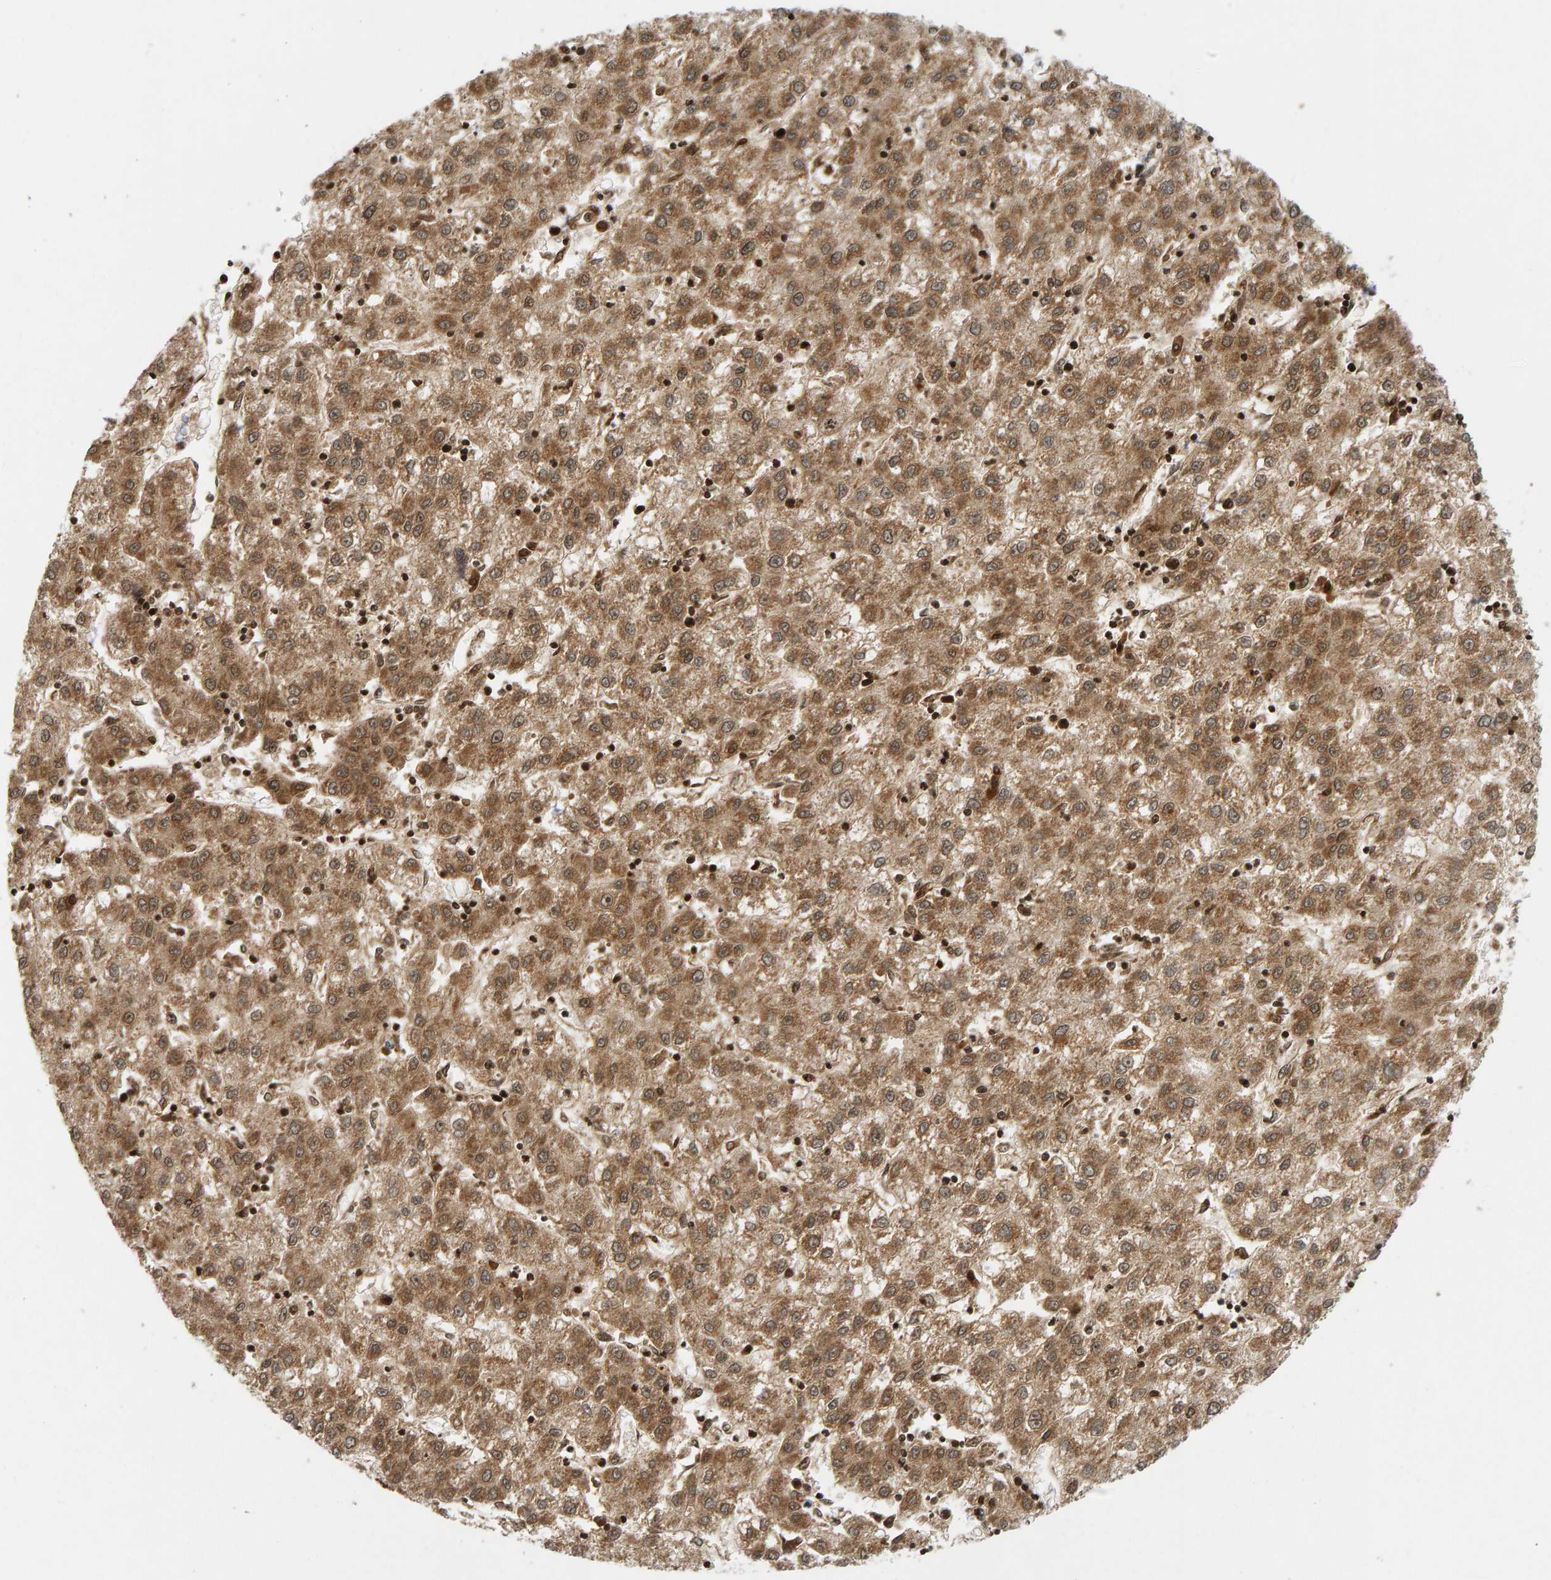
{"staining": {"intensity": "moderate", "quantity": ">75%", "location": "cytoplasmic/membranous"}, "tissue": "liver cancer", "cell_type": "Tumor cells", "image_type": "cancer", "snomed": [{"axis": "morphology", "description": "Carcinoma, Hepatocellular, NOS"}, {"axis": "topography", "description": "Liver"}], "caption": "Moderate cytoplasmic/membranous protein positivity is appreciated in approximately >75% of tumor cells in hepatocellular carcinoma (liver).", "gene": "BAHCC1", "patient": {"sex": "male", "age": 72}}